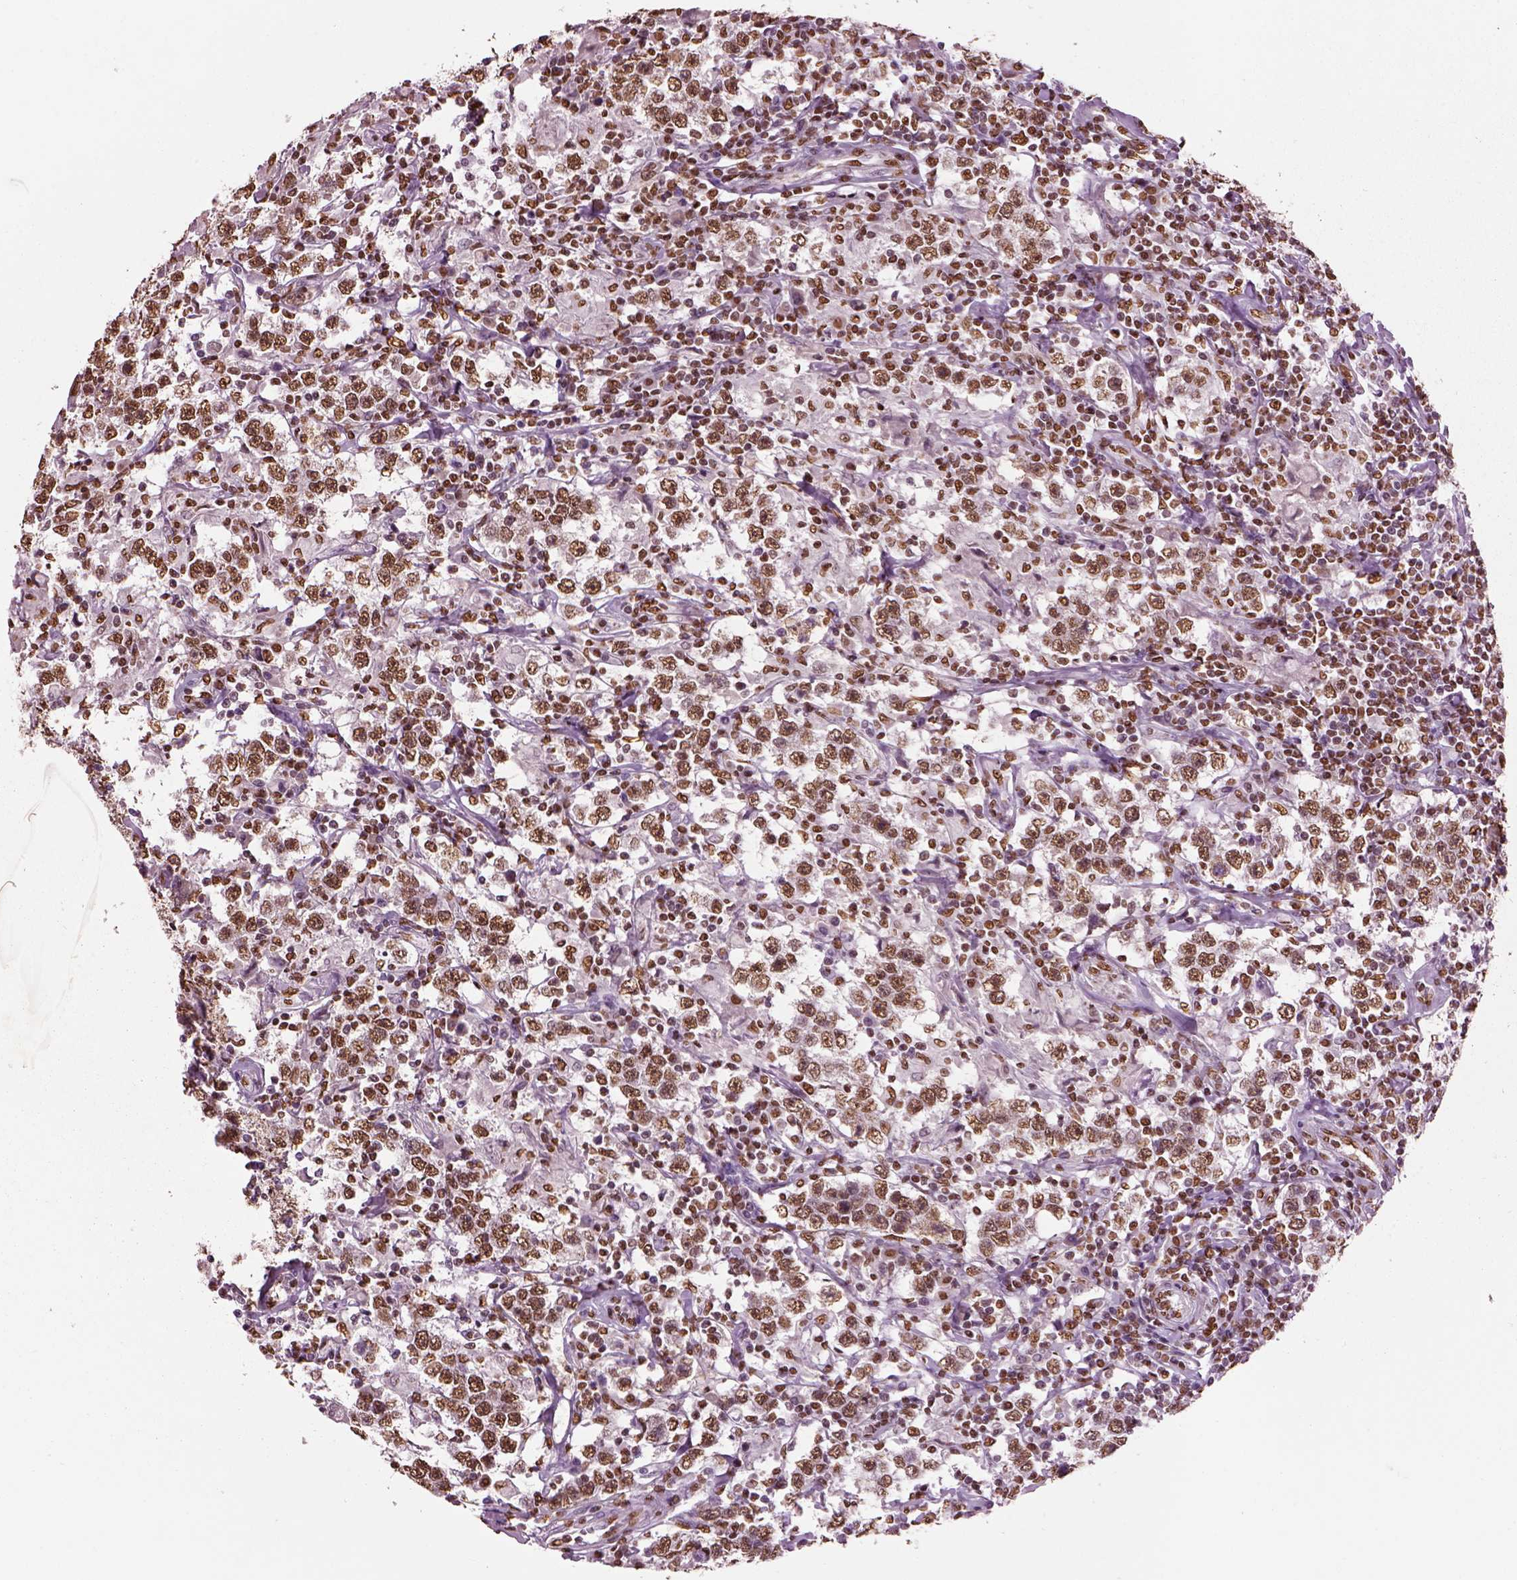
{"staining": {"intensity": "moderate", "quantity": ">75%", "location": "nuclear"}, "tissue": "testis cancer", "cell_type": "Tumor cells", "image_type": "cancer", "snomed": [{"axis": "morphology", "description": "Seminoma, NOS"}, {"axis": "morphology", "description": "Carcinoma, Embryonal, NOS"}, {"axis": "topography", "description": "Testis"}], "caption": "Human testis embryonal carcinoma stained for a protein (brown) shows moderate nuclear positive positivity in about >75% of tumor cells.", "gene": "DDX3X", "patient": {"sex": "male", "age": 41}}